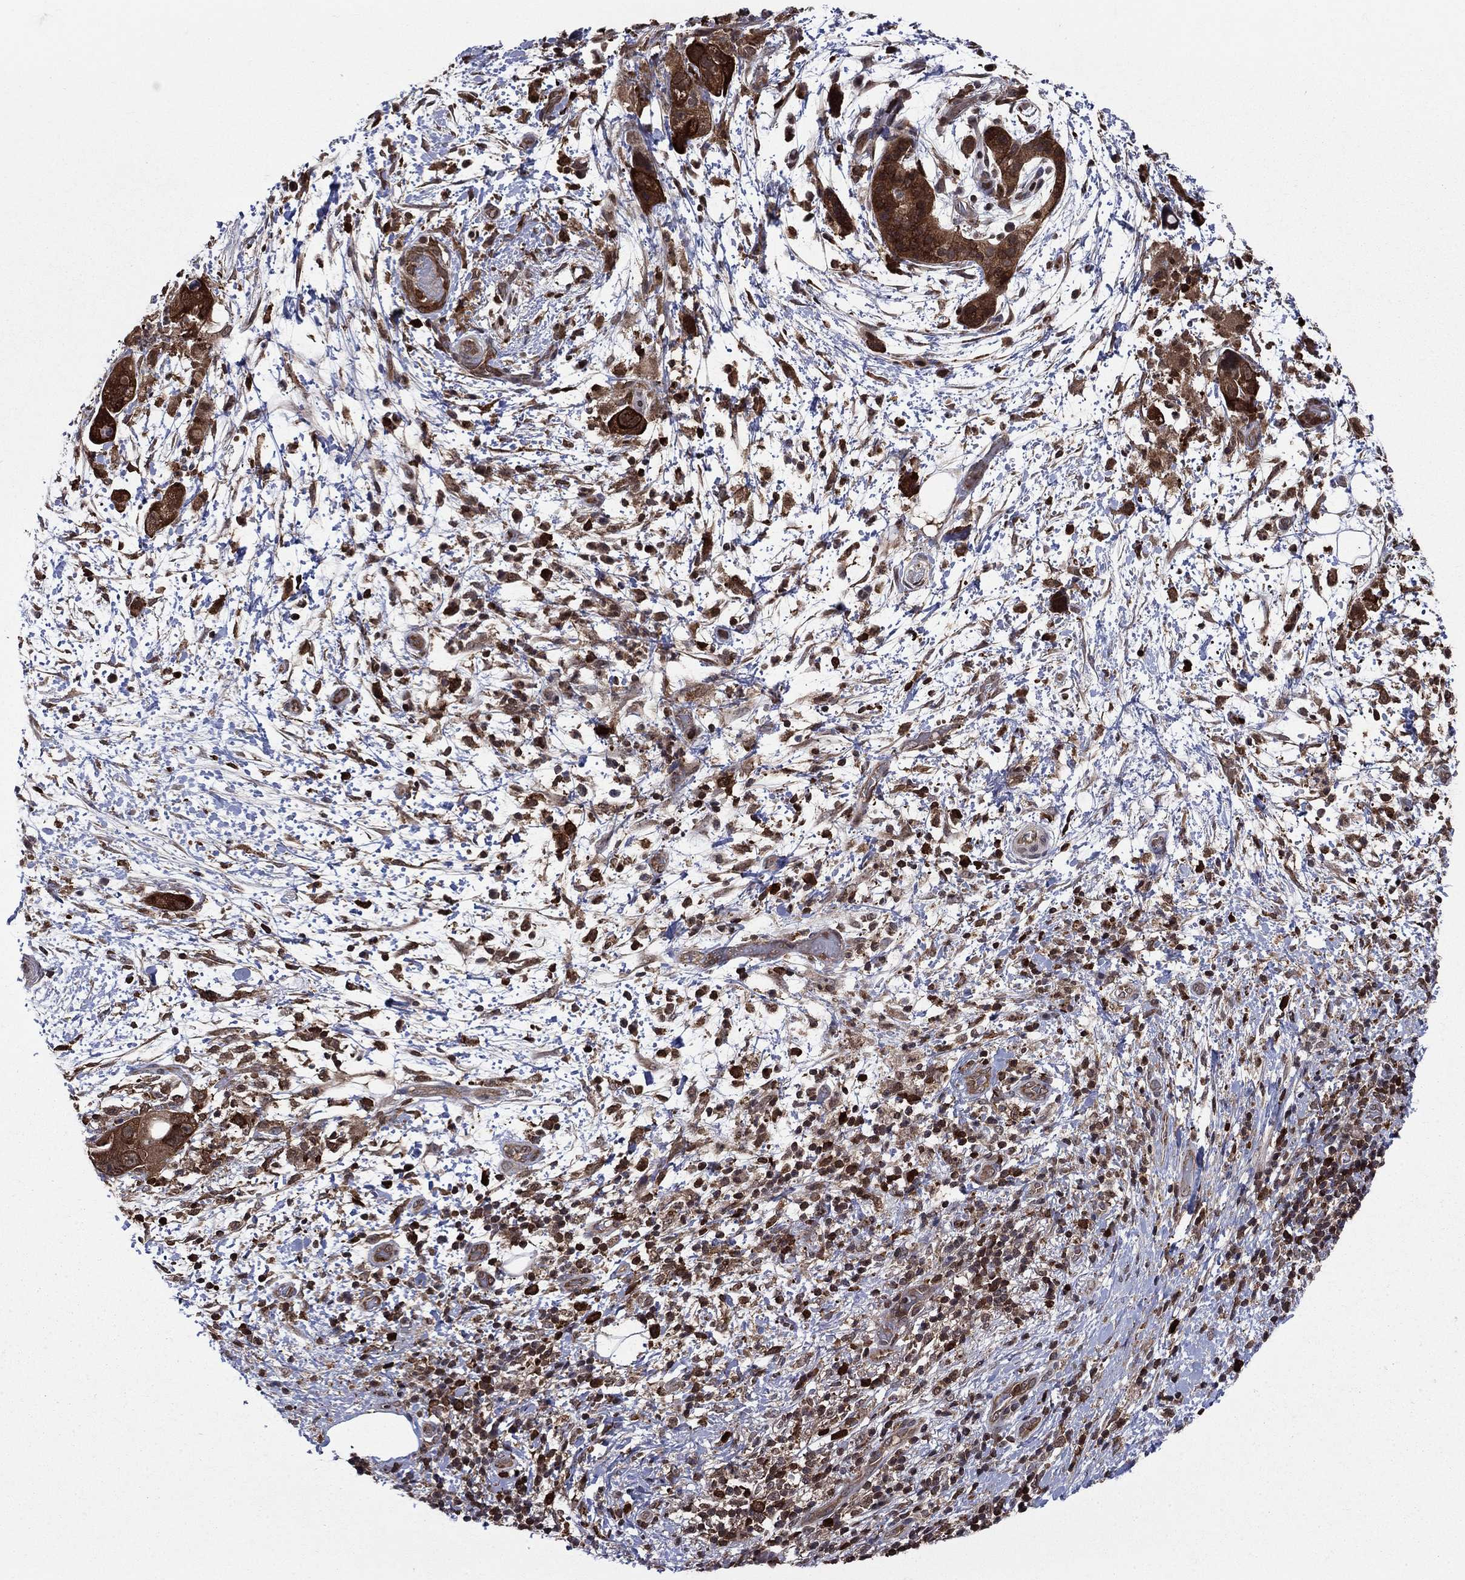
{"staining": {"intensity": "strong", "quantity": ">75%", "location": "cytoplasmic/membranous"}, "tissue": "pancreatic cancer", "cell_type": "Tumor cells", "image_type": "cancer", "snomed": [{"axis": "morphology", "description": "Adenocarcinoma, NOS"}, {"axis": "topography", "description": "Pancreas"}], "caption": "This is a histology image of immunohistochemistry (IHC) staining of pancreatic cancer, which shows strong positivity in the cytoplasmic/membranous of tumor cells.", "gene": "CACYBP", "patient": {"sex": "female", "age": 72}}